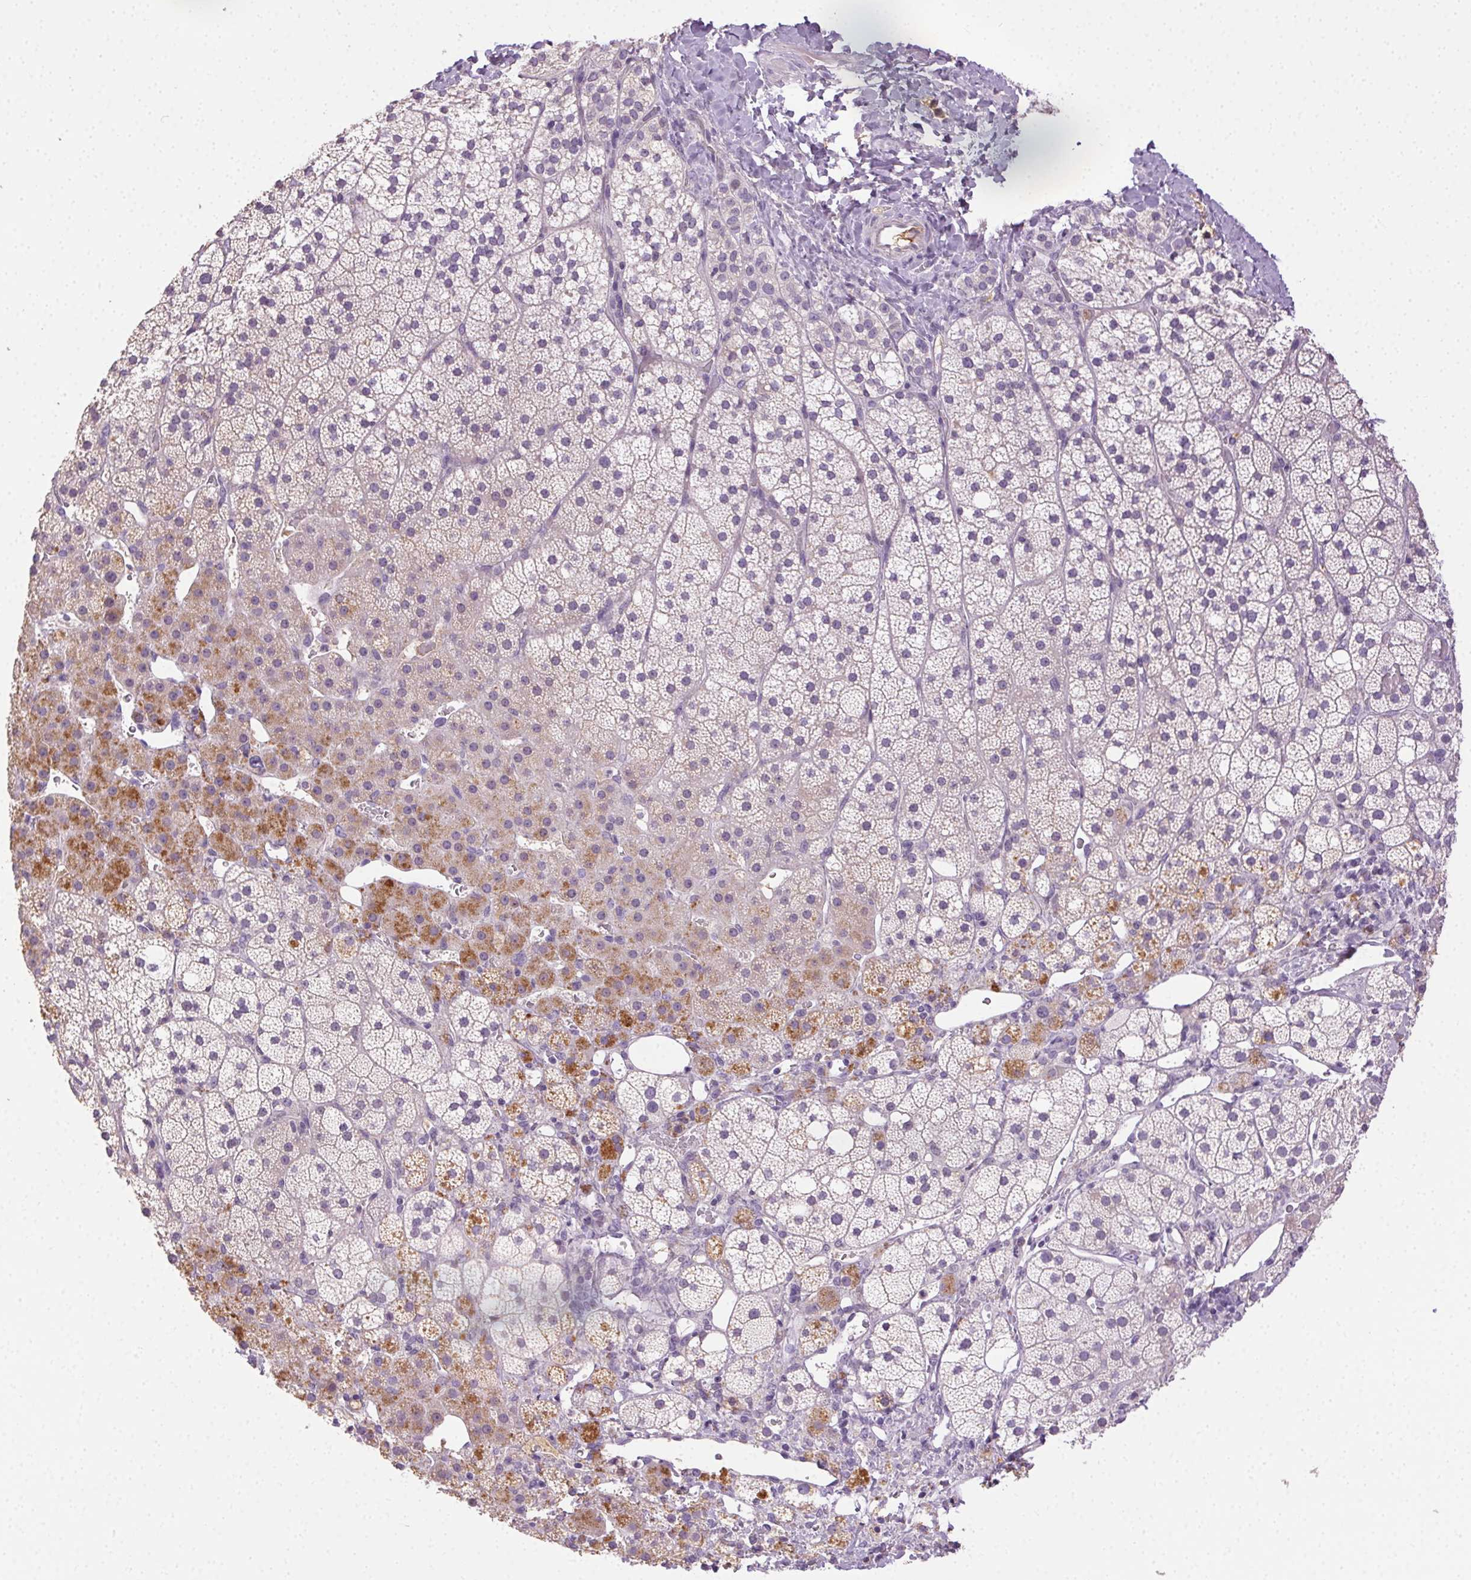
{"staining": {"intensity": "moderate", "quantity": "<25%", "location": "cytoplasmic/membranous"}, "tissue": "adrenal gland", "cell_type": "Glandular cells", "image_type": "normal", "snomed": [{"axis": "morphology", "description": "Normal tissue, NOS"}, {"axis": "topography", "description": "Adrenal gland"}], "caption": "Moderate cytoplasmic/membranous positivity for a protein is seen in approximately <25% of glandular cells of benign adrenal gland using IHC.", "gene": "BPIFB2", "patient": {"sex": "male", "age": 53}}